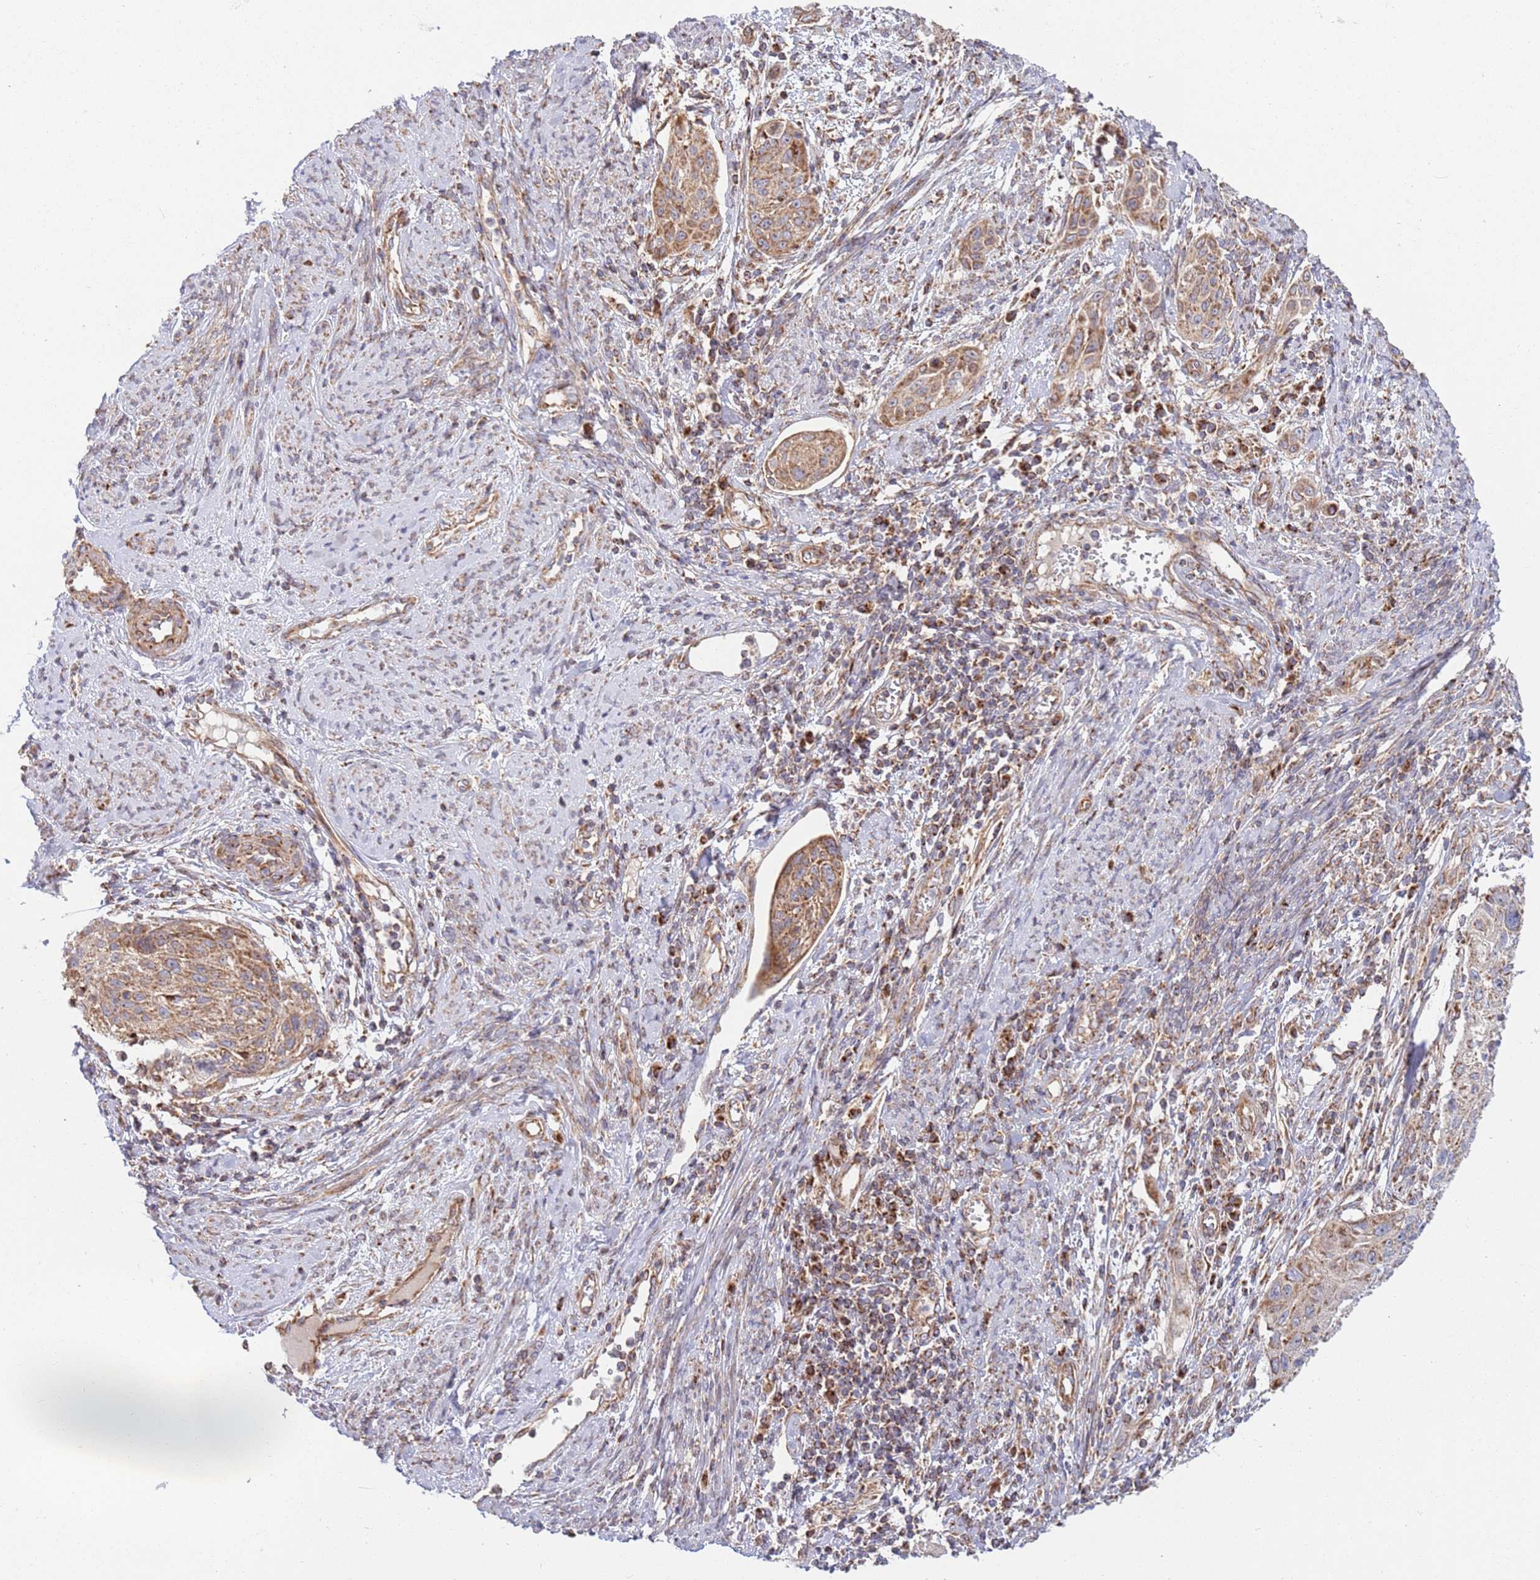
{"staining": {"intensity": "moderate", "quantity": ">75%", "location": "cytoplasmic/membranous"}, "tissue": "cervical cancer", "cell_type": "Tumor cells", "image_type": "cancer", "snomed": [{"axis": "morphology", "description": "Squamous cell carcinoma, NOS"}, {"axis": "topography", "description": "Cervix"}], "caption": "IHC micrograph of neoplastic tissue: human squamous cell carcinoma (cervical) stained using immunohistochemistry exhibits medium levels of moderate protein expression localized specifically in the cytoplasmic/membranous of tumor cells, appearing as a cytoplasmic/membranous brown color.", "gene": "ATP5PD", "patient": {"sex": "female", "age": 70}}